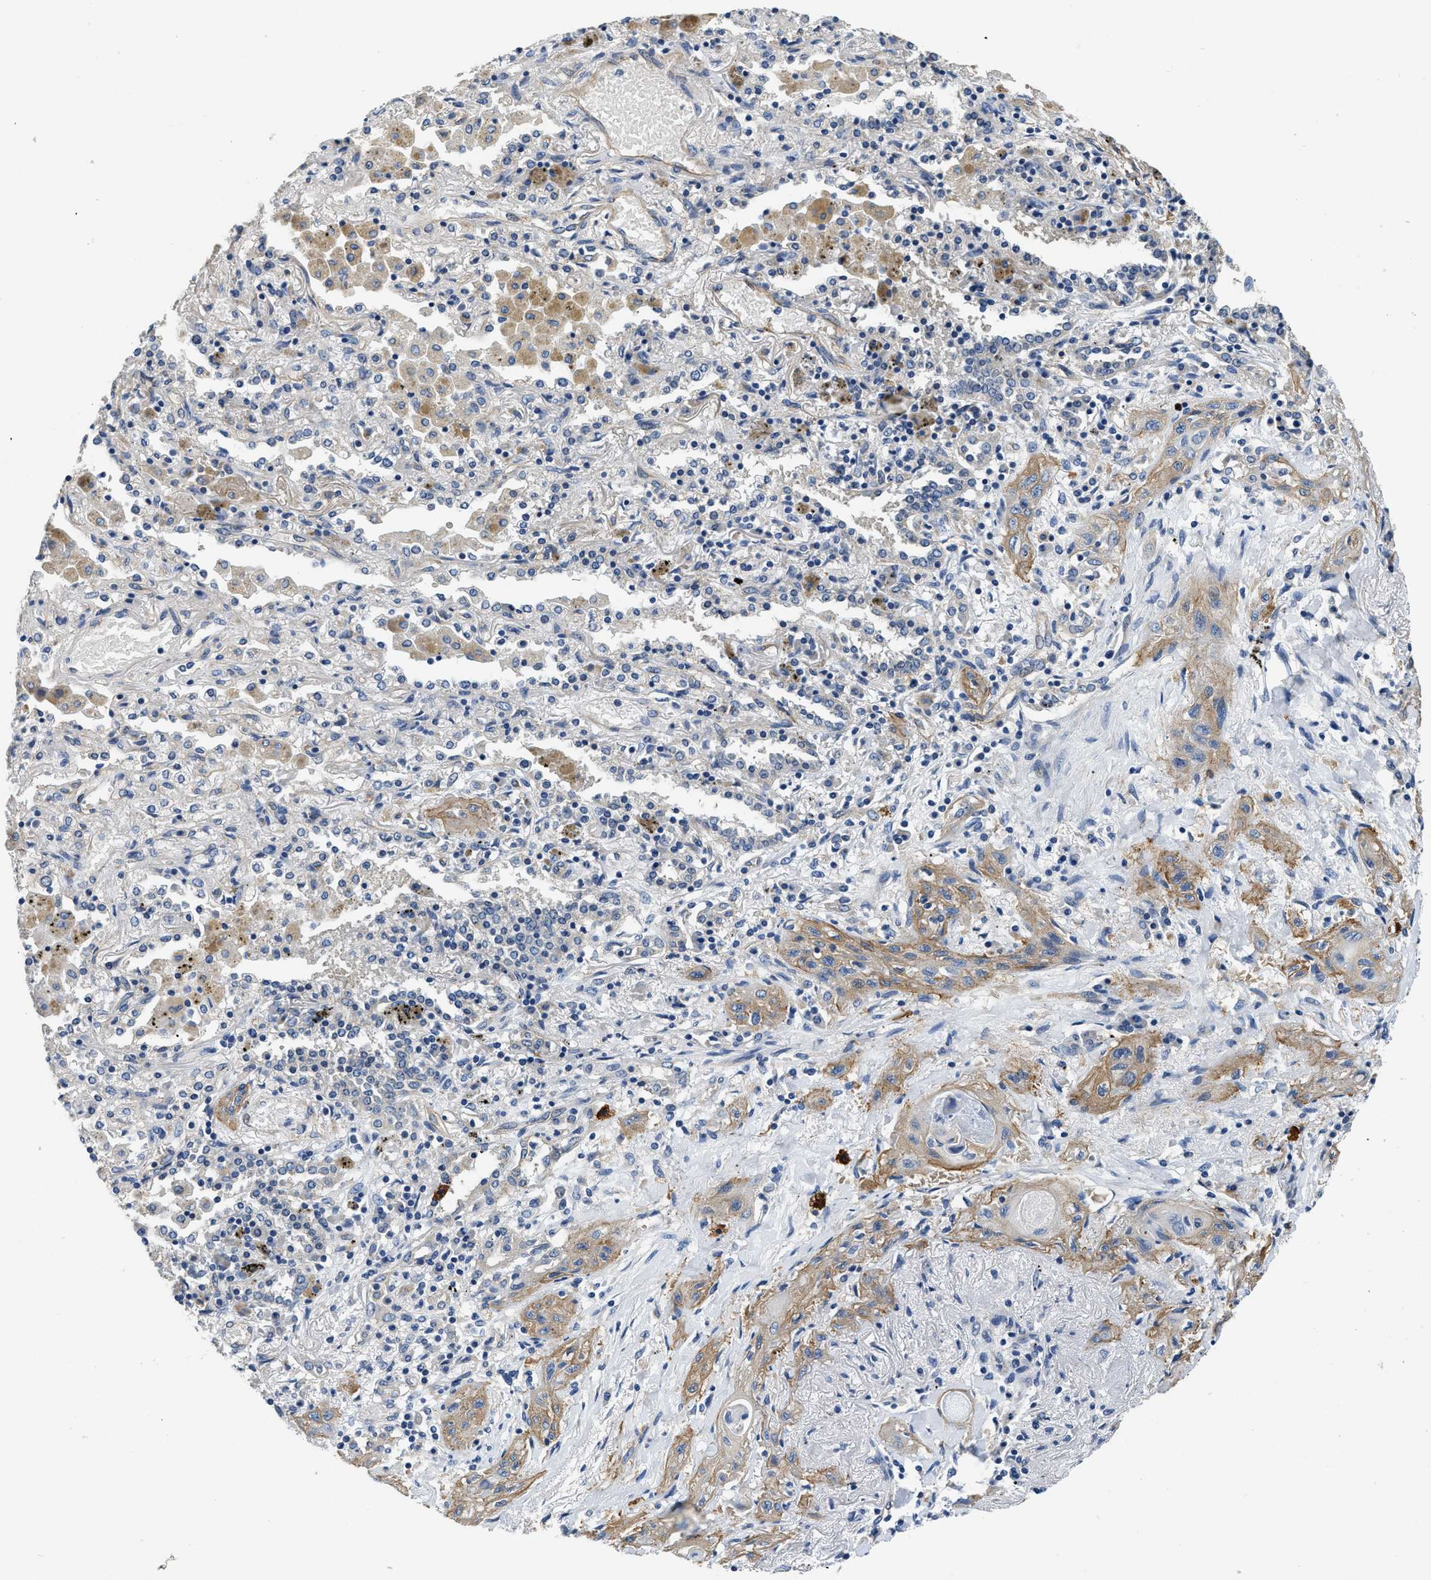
{"staining": {"intensity": "moderate", "quantity": ">75%", "location": "cytoplasmic/membranous"}, "tissue": "lung cancer", "cell_type": "Tumor cells", "image_type": "cancer", "snomed": [{"axis": "morphology", "description": "Squamous cell carcinoma, NOS"}, {"axis": "topography", "description": "Lung"}], "caption": "IHC histopathology image of lung squamous cell carcinoma stained for a protein (brown), which reveals medium levels of moderate cytoplasmic/membranous staining in about >75% of tumor cells.", "gene": "CSDE1", "patient": {"sex": "female", "age": 47}}